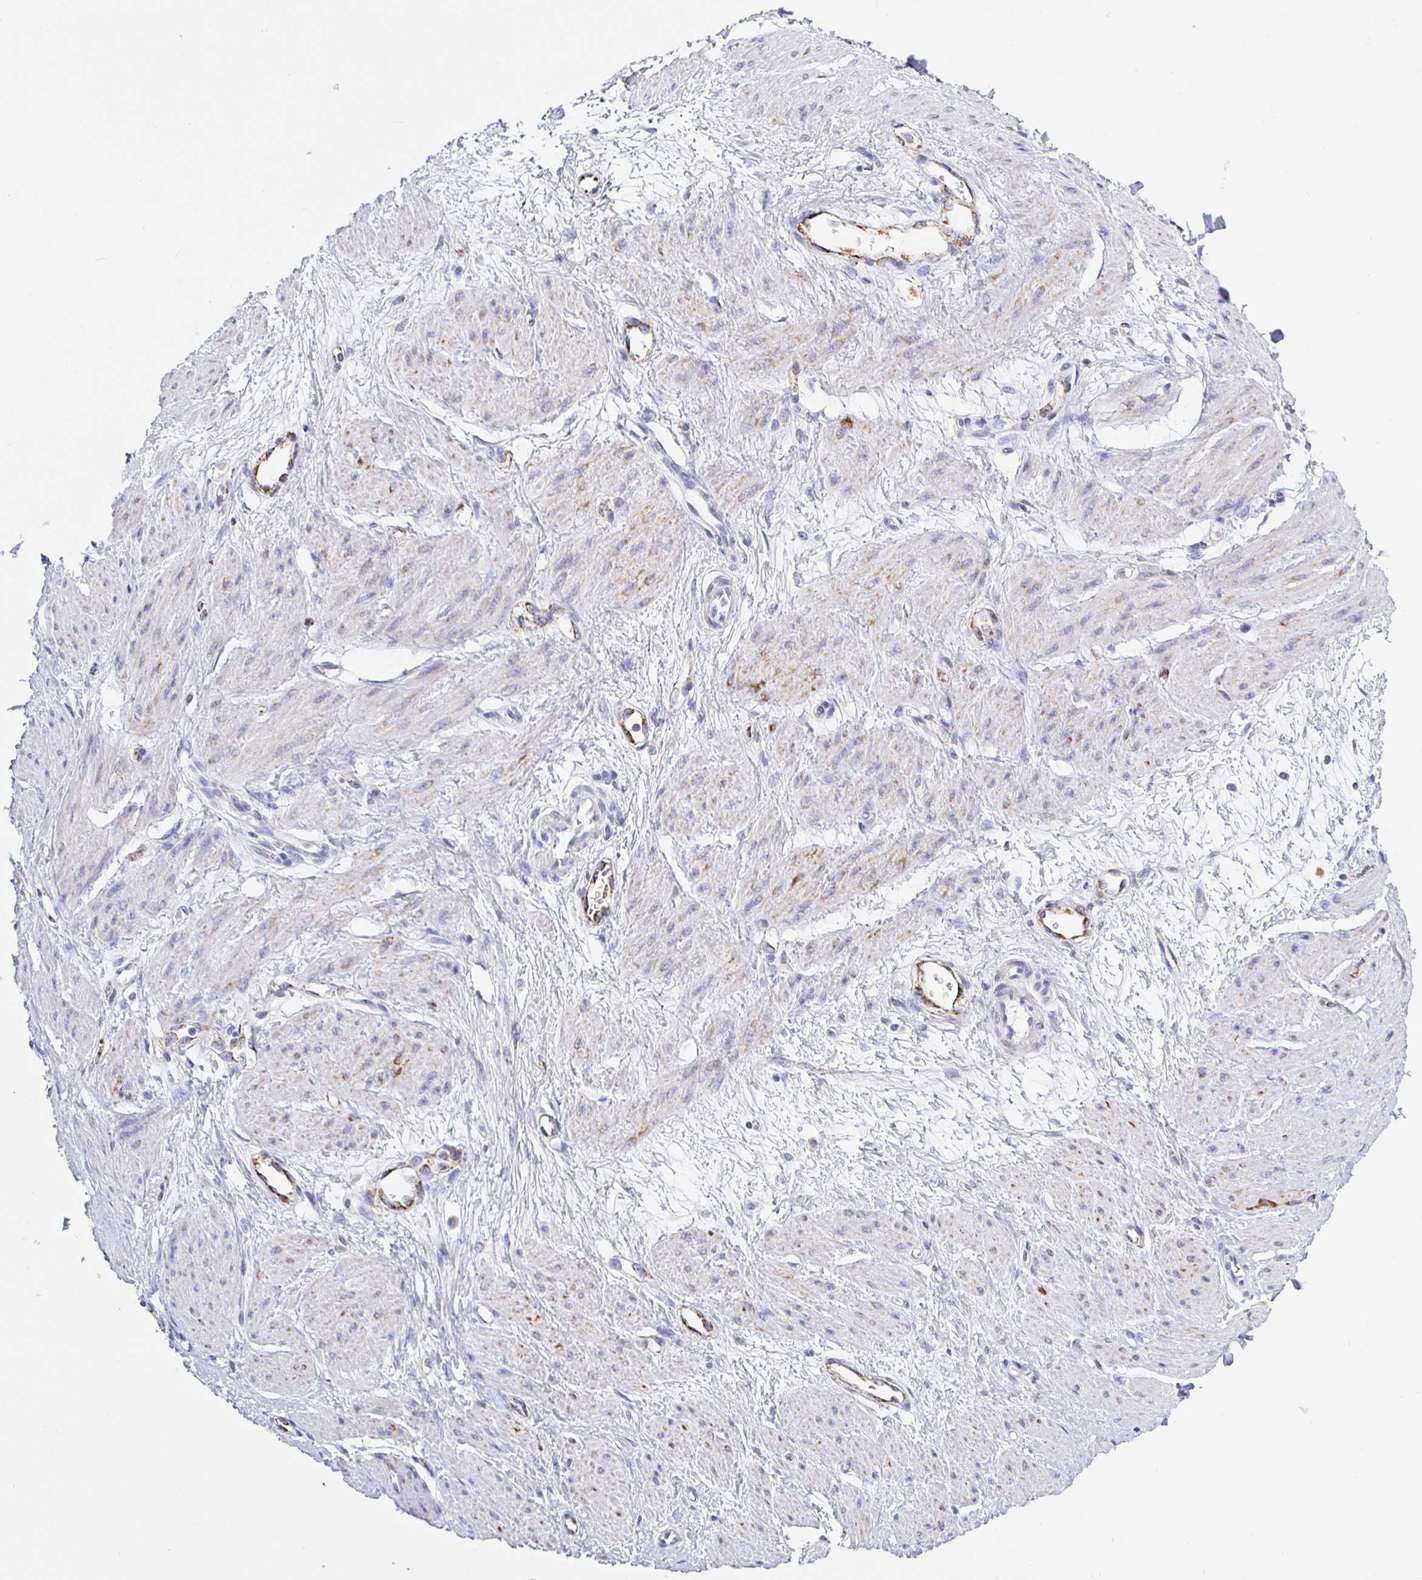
{"staining": {"intensity": "weak", "quantity": "25%-75%", "location": "cytoplasmic/membranous"}, "tissue": "smooth muscle", "cell_type": "Smooth muscle cells", "image_type": "normal", "snomed": [{"axis": "morphology", "description": "Normal tissue, NOS"}, {"axis": "topography", "description": "Smooth muscle"}, {"axis": "topography", "description": "Uterus"}], "caption": "Immunohistochemical staining of benign human smooth muscle reveals low levels of weak cytoplasmic/membranous staining in approximately 25%-75% of smooth muscle cells. The protein is stained brown, and the nuclei are stained in blue (DAB IHC with brightfield microscopy, high magnification).", "gene": "MAOA", "patient": {"sex": "female", "age": 39}}